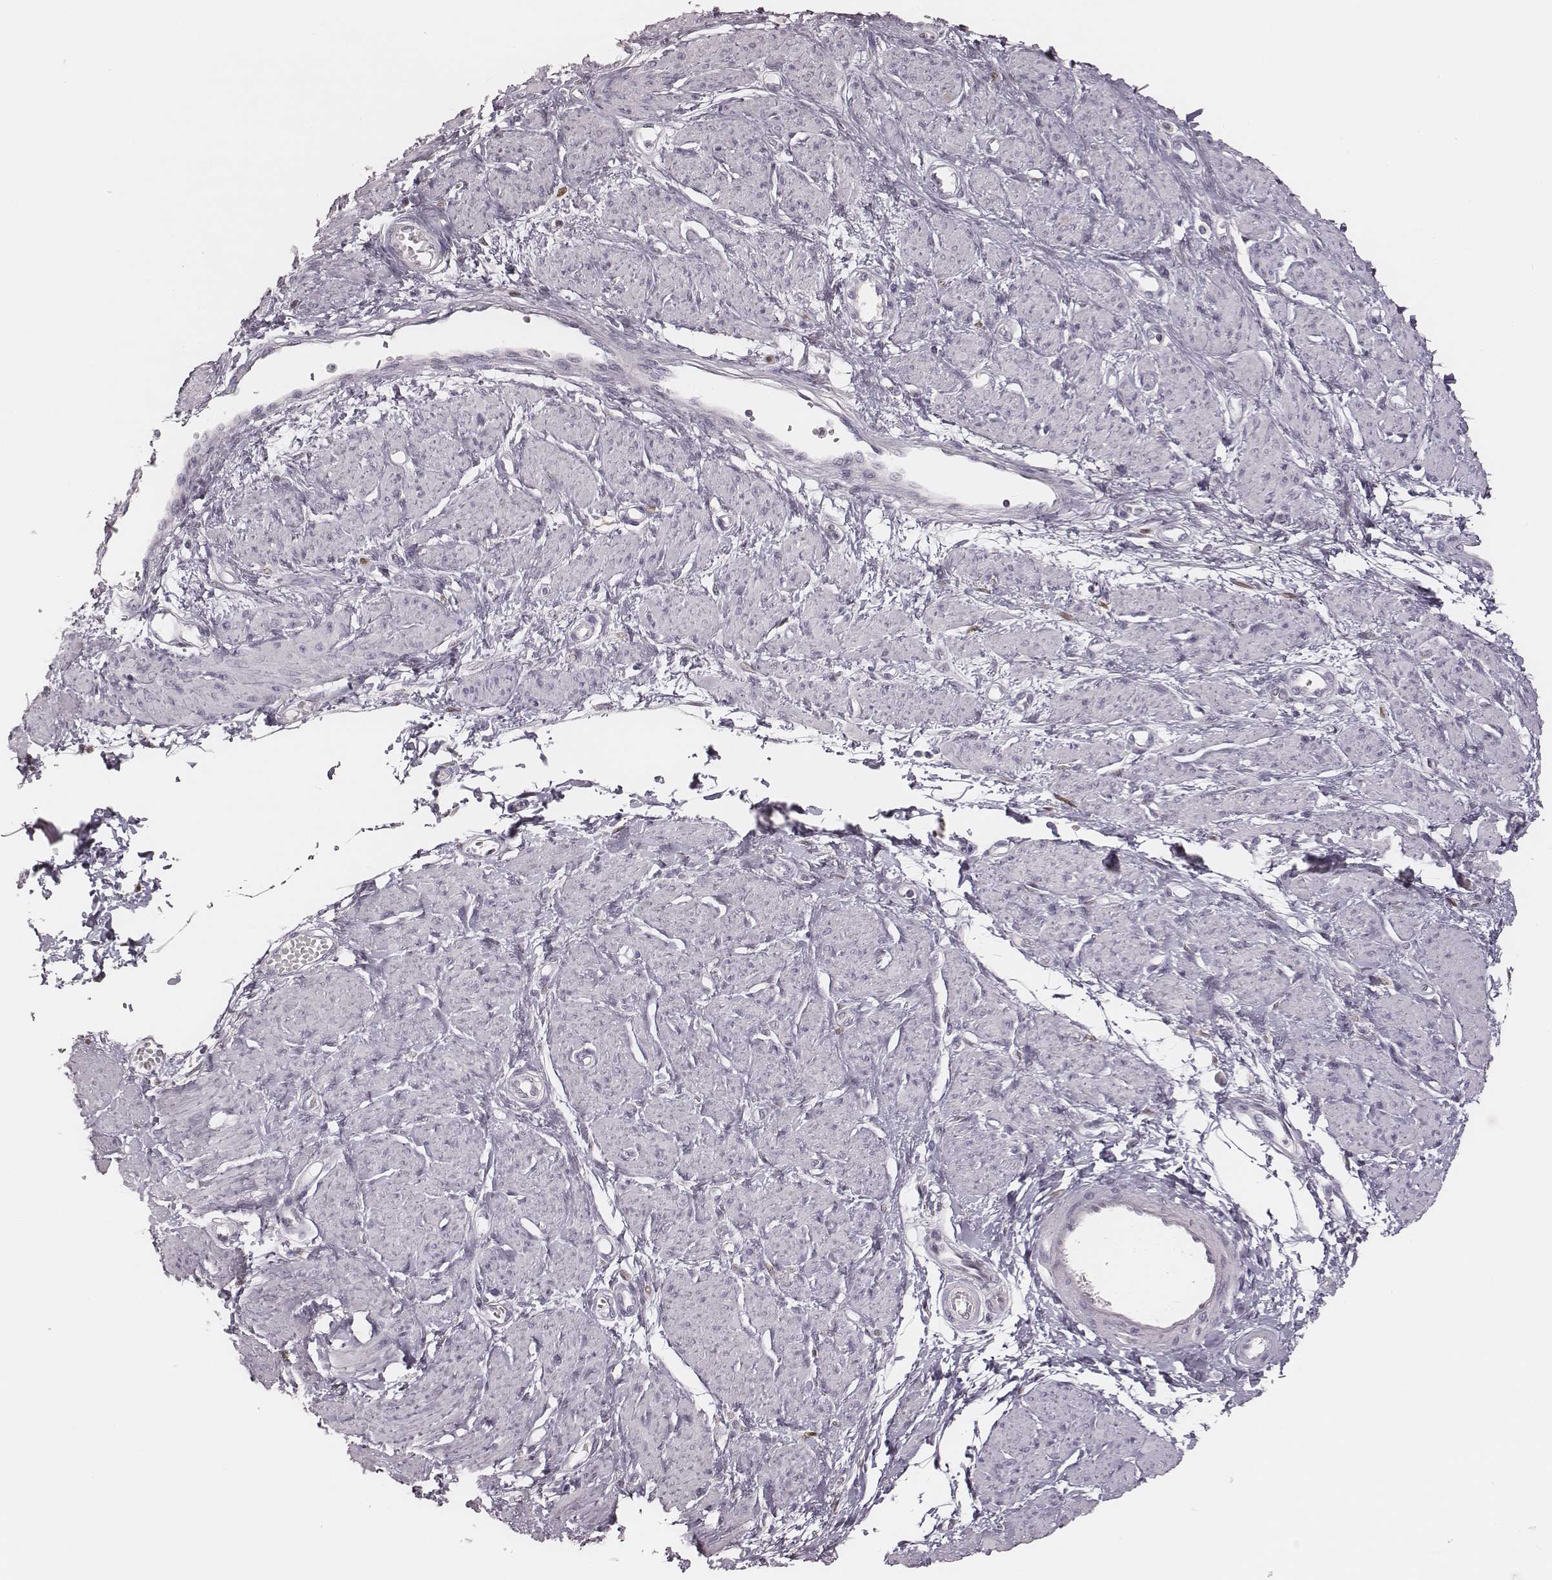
{"staining": {"intensity": "negative", "quantity": "none", "location": "none"}, "tissue": "smooth muscle", "cell_type": "Smooth muscle cells", "image_type": "normal", "snomed": [{"axis": "morphology", "description": "Normal tissue, NOS"}, {"axis": "topography", "description": "Smooth muscle"}, {"axis": "topography", "description": "Uterus"}], "caption": "This is a micrograph of immunohistochemistry staining of unremarkable smooth muscle, which shows no positivity in smooth muscle cells.", "gene": "MSX1", "patient": {"sex": "female", "age": 39}}